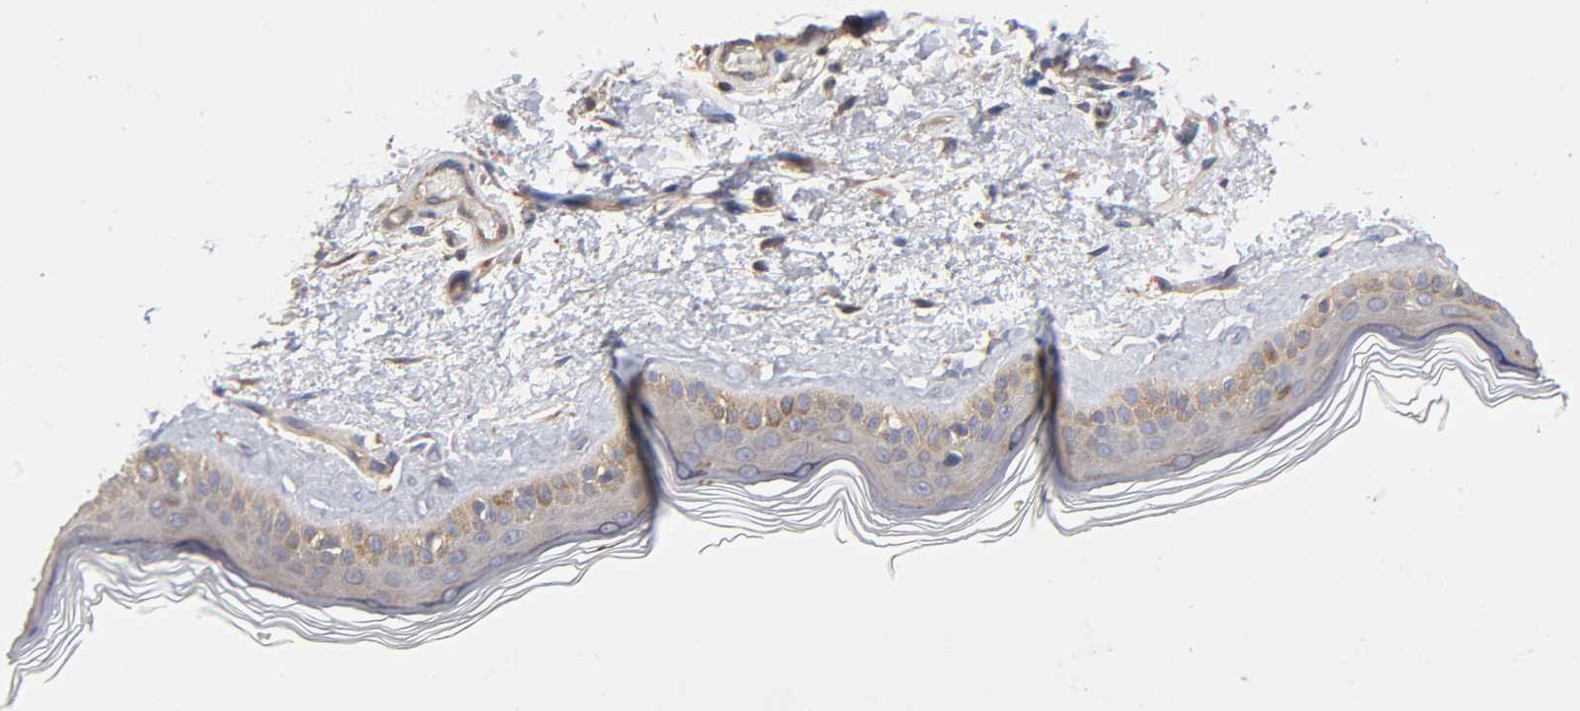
{"staining": {"intensity": "negative", "quantity": "none", "location": "none"}, "tissue": "skin", "cell_type": "Fibroblasts", "image_type": "normal", "snomed": [{"axis": "morphology", "description": "Normal tissue, NOS"}, {"axis": "topography", "description": "Skin"}], "caption": "High power microscopy micrograph of an IHC histopathology image of benign skin, revealing no significant staining in fibroblasts.", "gene": "STRN3", "patient": {"sex": "male", "age": 63}}